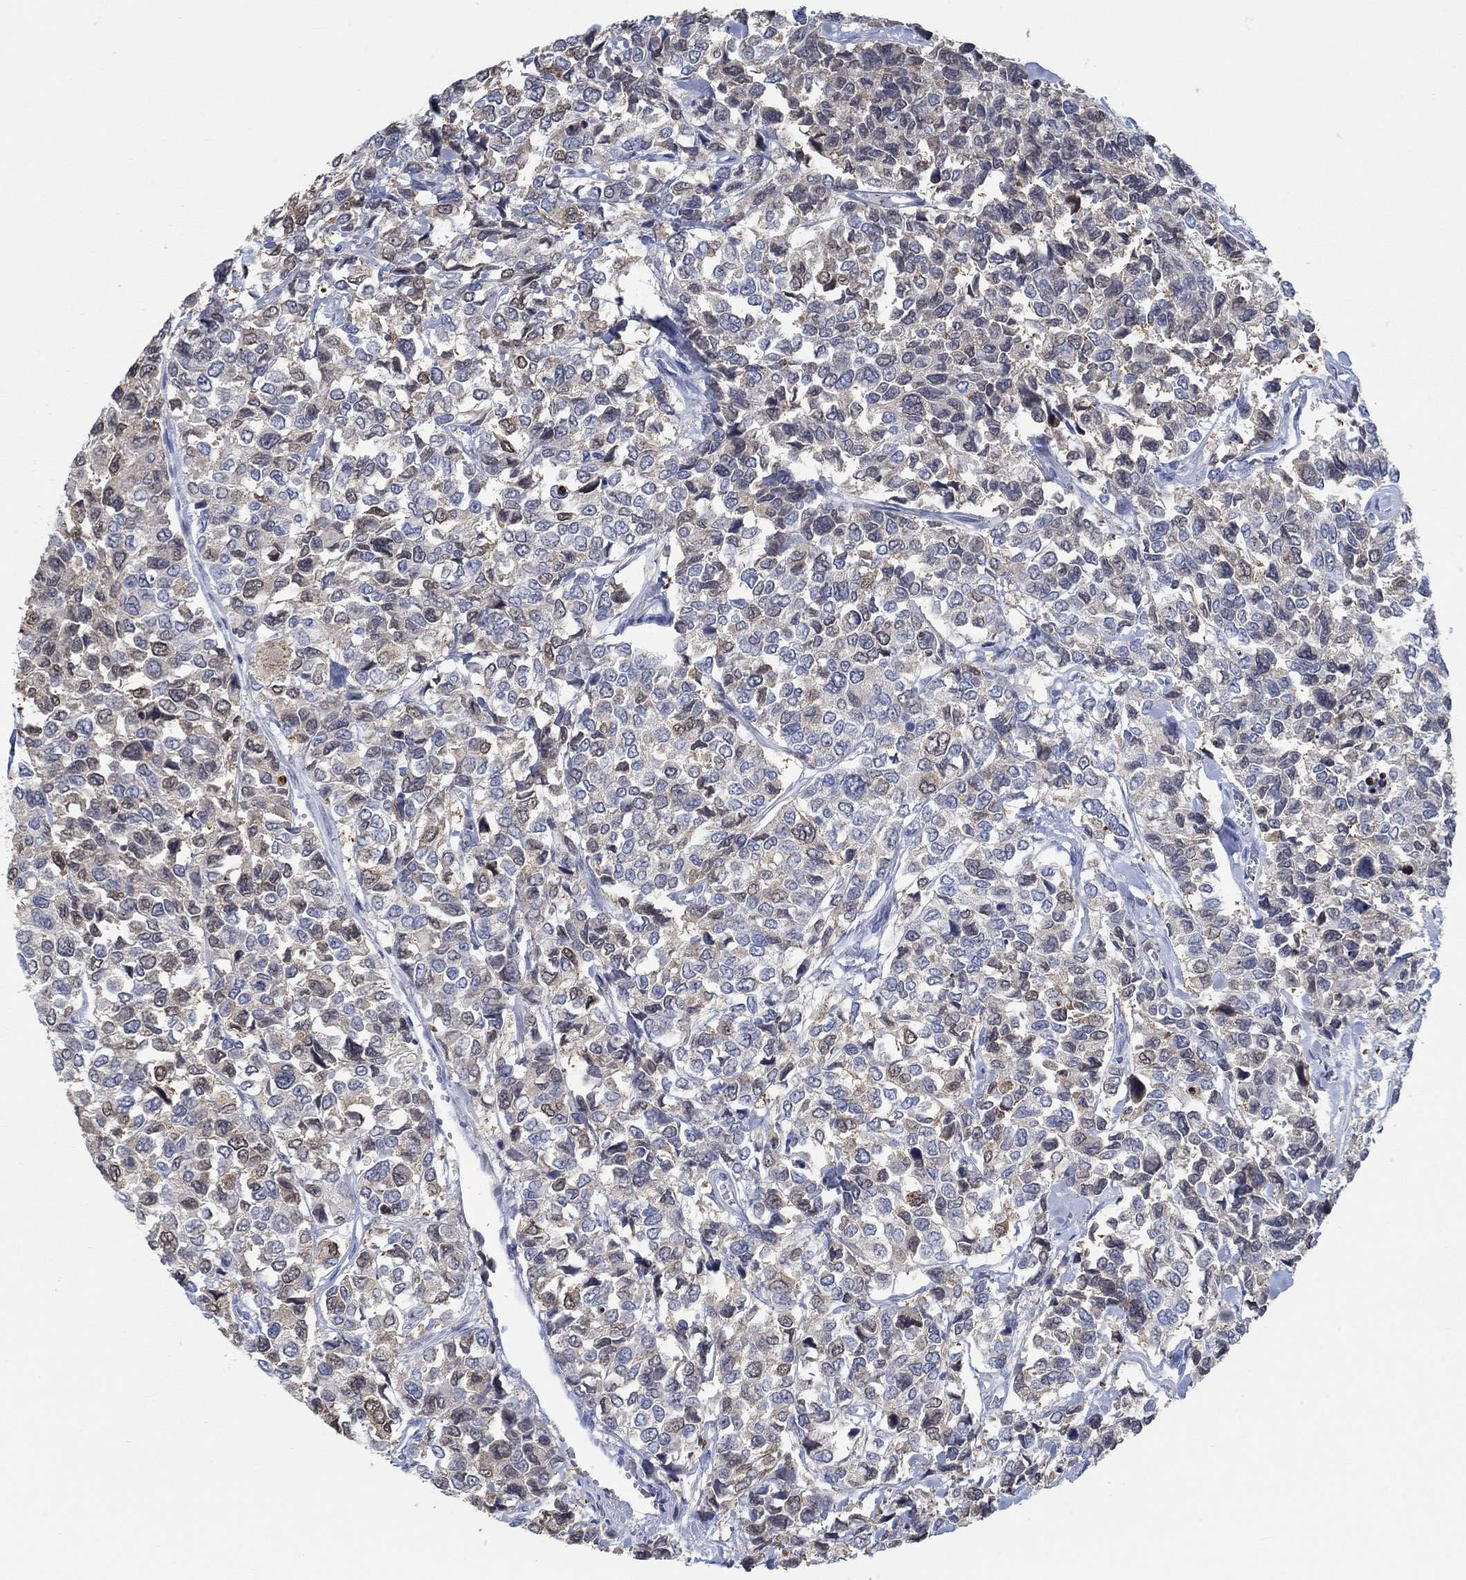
{"staining": {"intensity": "weak", "quantity": "25%-75%", "location": "cytoplasmic/membranous,nuclear"}, "tissue": "urothelial cancer", "cell_type": "Tumor cells", "image_type": "cancer", "snomed": [{"axis": "morphology", "description": "Urothelial carcinoma, High grade"}, {"axis": "topography", "description": "Urinary bladder"}], "caption": "Immunohistochemical staining of urothelial cancer shows low levels of weak cytoplasmic/membranous and nuclear protein staining in approximately 25%-75% of tumor cells.", "gene": "TEKT4", "patient": {"sex": "male", "age": 77}}